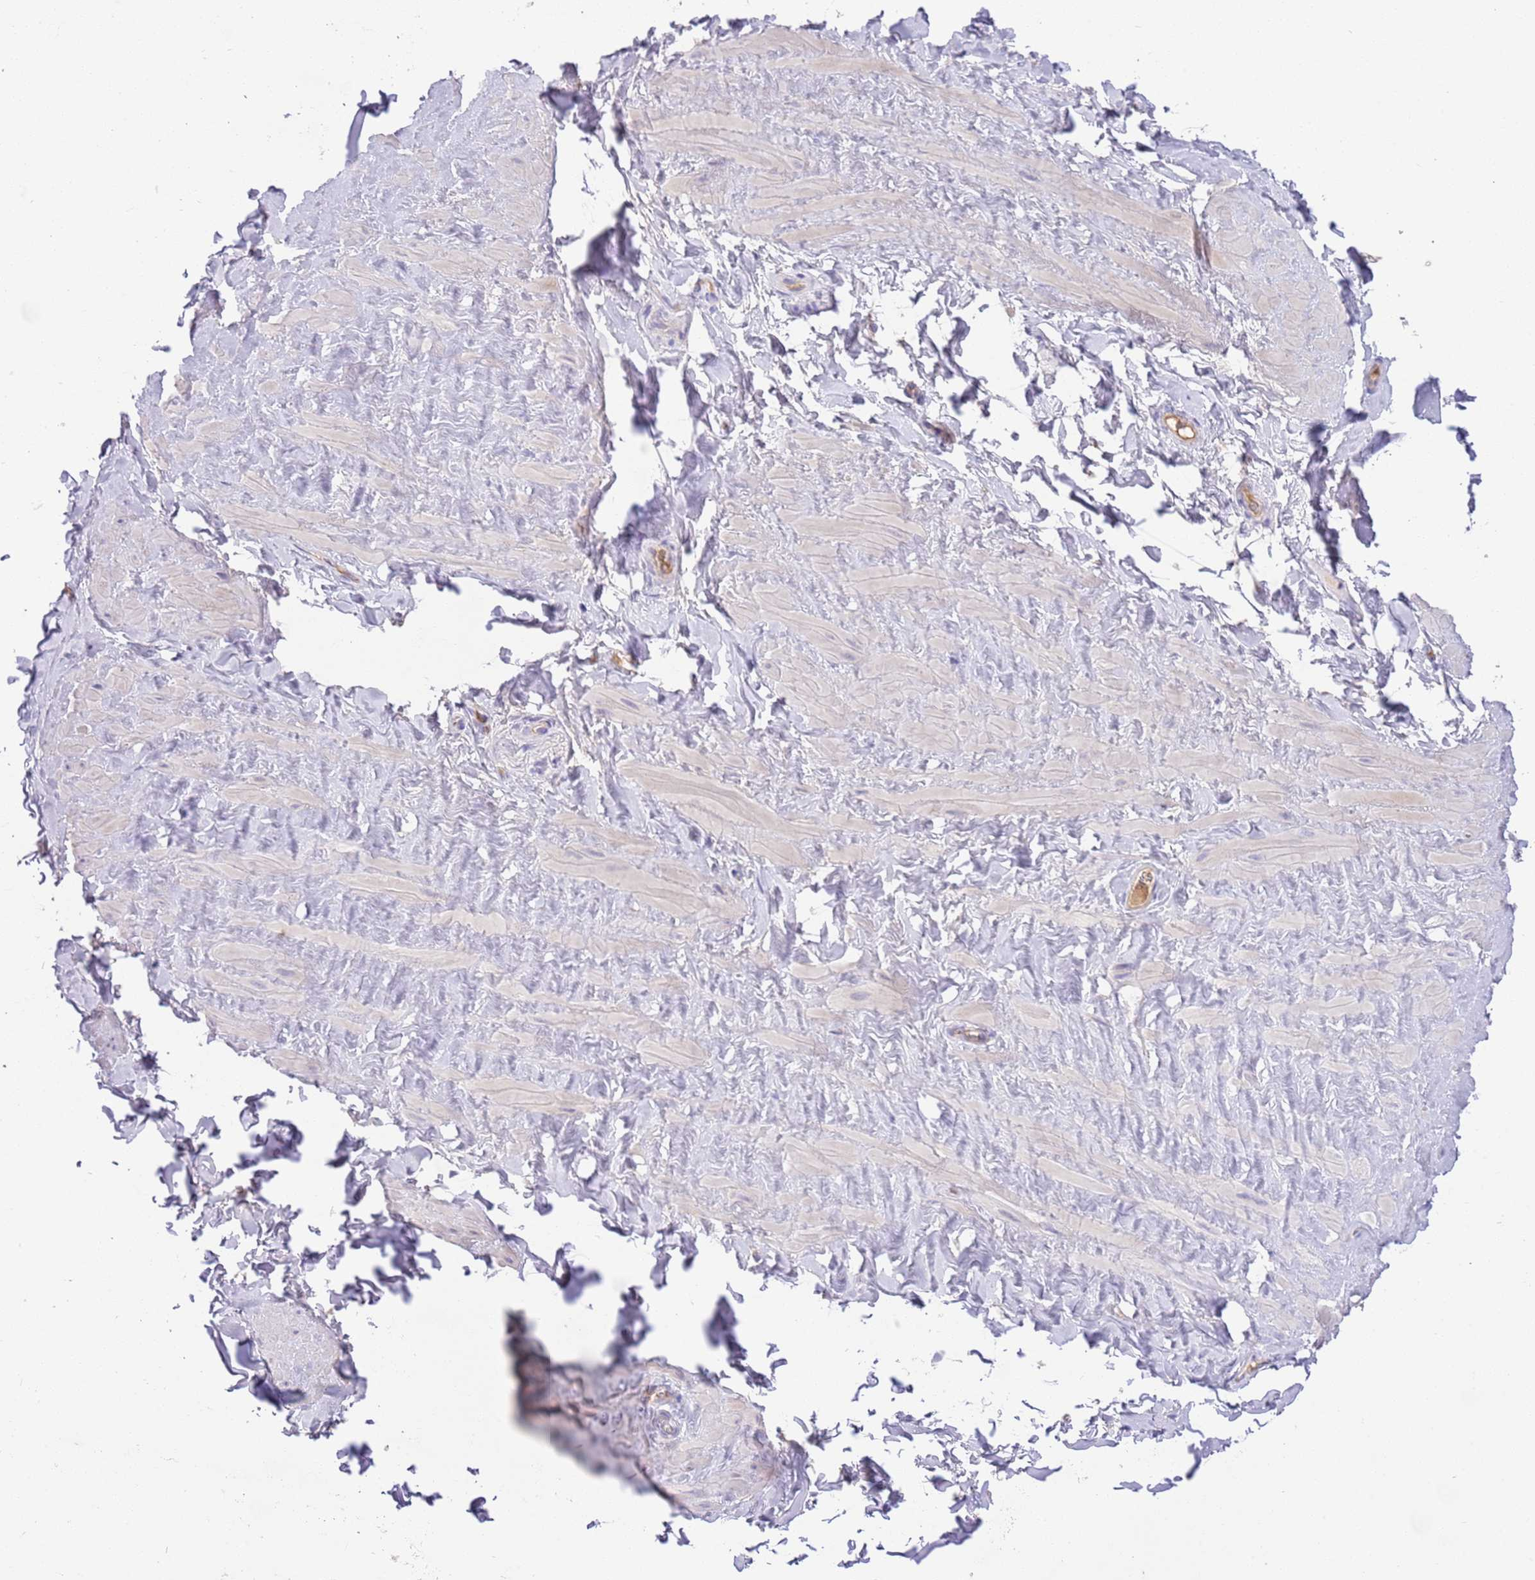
{"staining": {"intensity": "negative", "quantity": "none", "location": "none"}, "tissue": "adipose tissue", "cell_type": "Adipocytes", "image_type": "normal", "snomed": [{"axis": "morphology", "description": "Normal tissue, NOS"}, {"axis": "topography", "description": "Soft tissue"}, {"axis": "topography", "description": "Vascular tissue"}], "caption": "A high-resolution micrograph shows immunohistochemistry staining of normal adipose tissue, which demonstrates no significant positivity in adipocytes.", "gene": "IGFL4", "patient": {"sex": "male", "age": 41}}